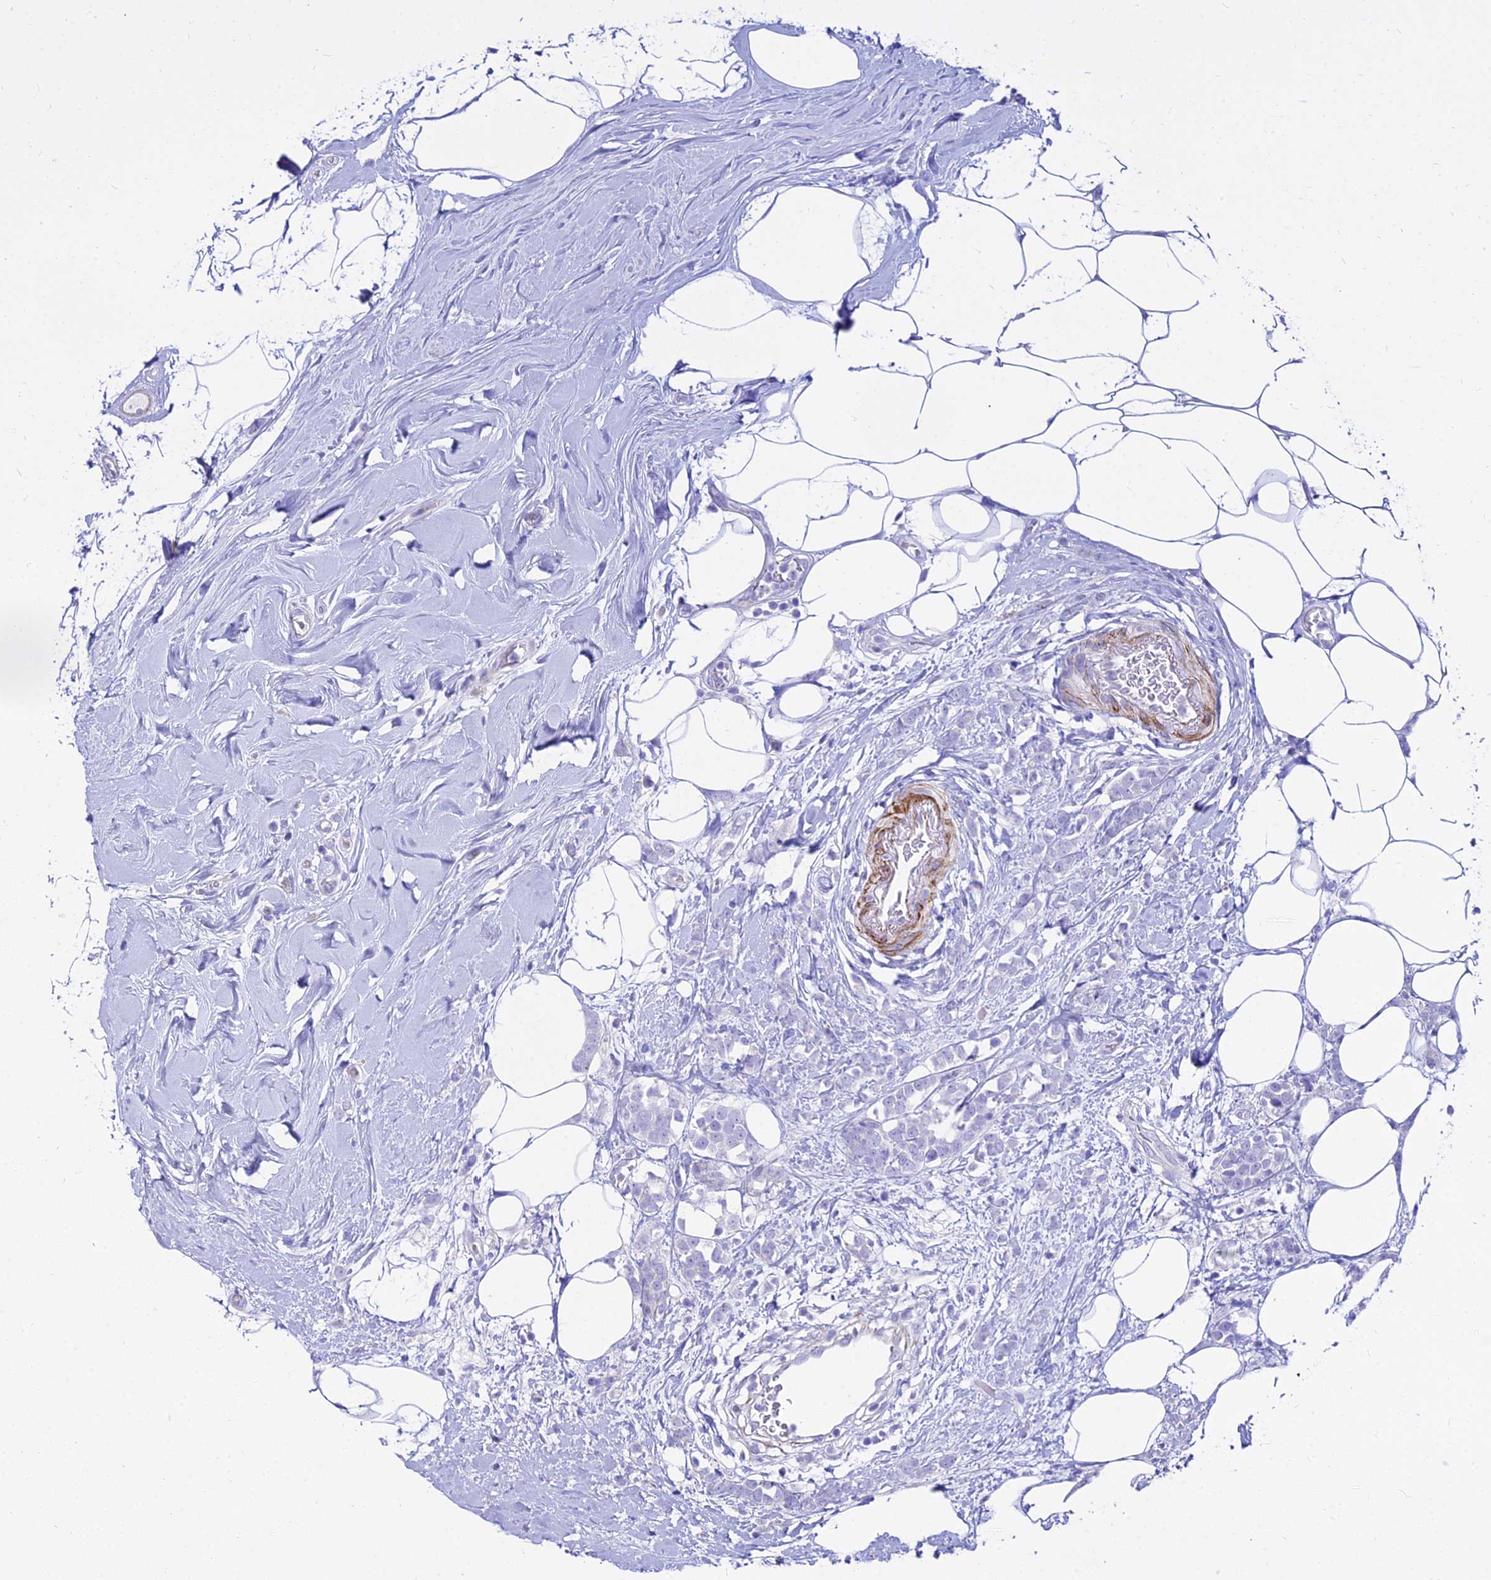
{"staining": {"intensity": "negative", "quantity": "none", "location": "none"}, "tissue": "breast cancer", "cell_type": "Tumor cells", "image_type": "cancer", "snomed": [{"axis": "morphology", "description": "Lobular carcinoma"}, {"axis": "topography", "description": "Breast"}], "caption": "Protein analysis of breast lobular carcinoma exhibits no significant expression in tumor cells.", "gene": "DLX1", "patient": {"sex": "female", "age": 58}}